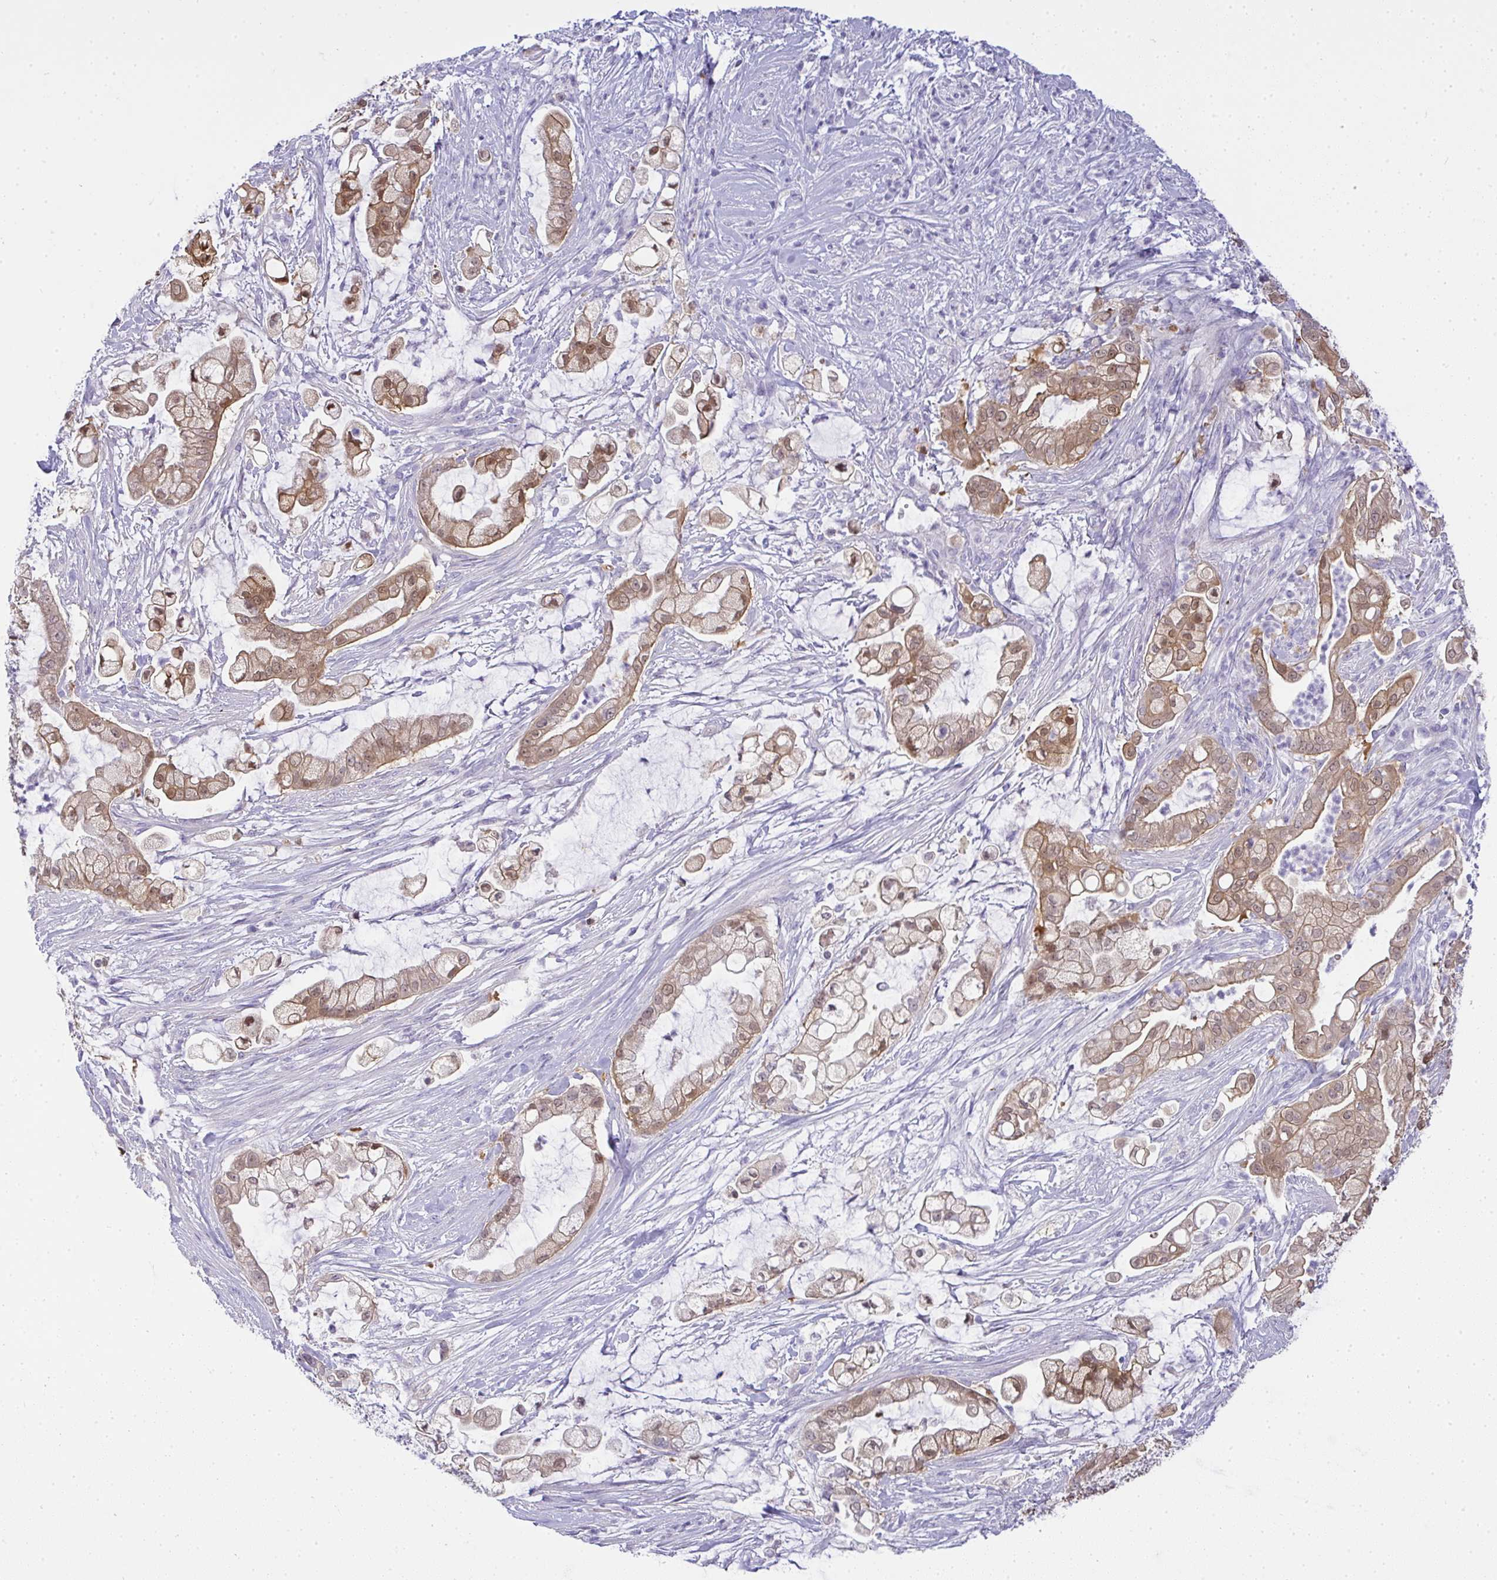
{"staining": {"intensity": "moderate", "quantity": "25%-75%", "location": "cytoplasmic/membranous,nuclear"}, "tissue": "pancreatic cancer", "cell_type": "Tumor cells", "image_type": "cancer", "snomed": [{"axis": "morphology", "description": "Adenocarcinoma, NOS"}, {"axis": "topography", "description": "Pancreas"}], "caption": "A histopathology image of pancreatic cancer stained for a protein demonstrates moderate cytoplasmic/membranous and nuclear brown staining in tumor cells. (Brightfield microscopy of DAB IHC at high magnification).", "gene": "GSDMB", "patient": {"sex": "female", "age": 69}}